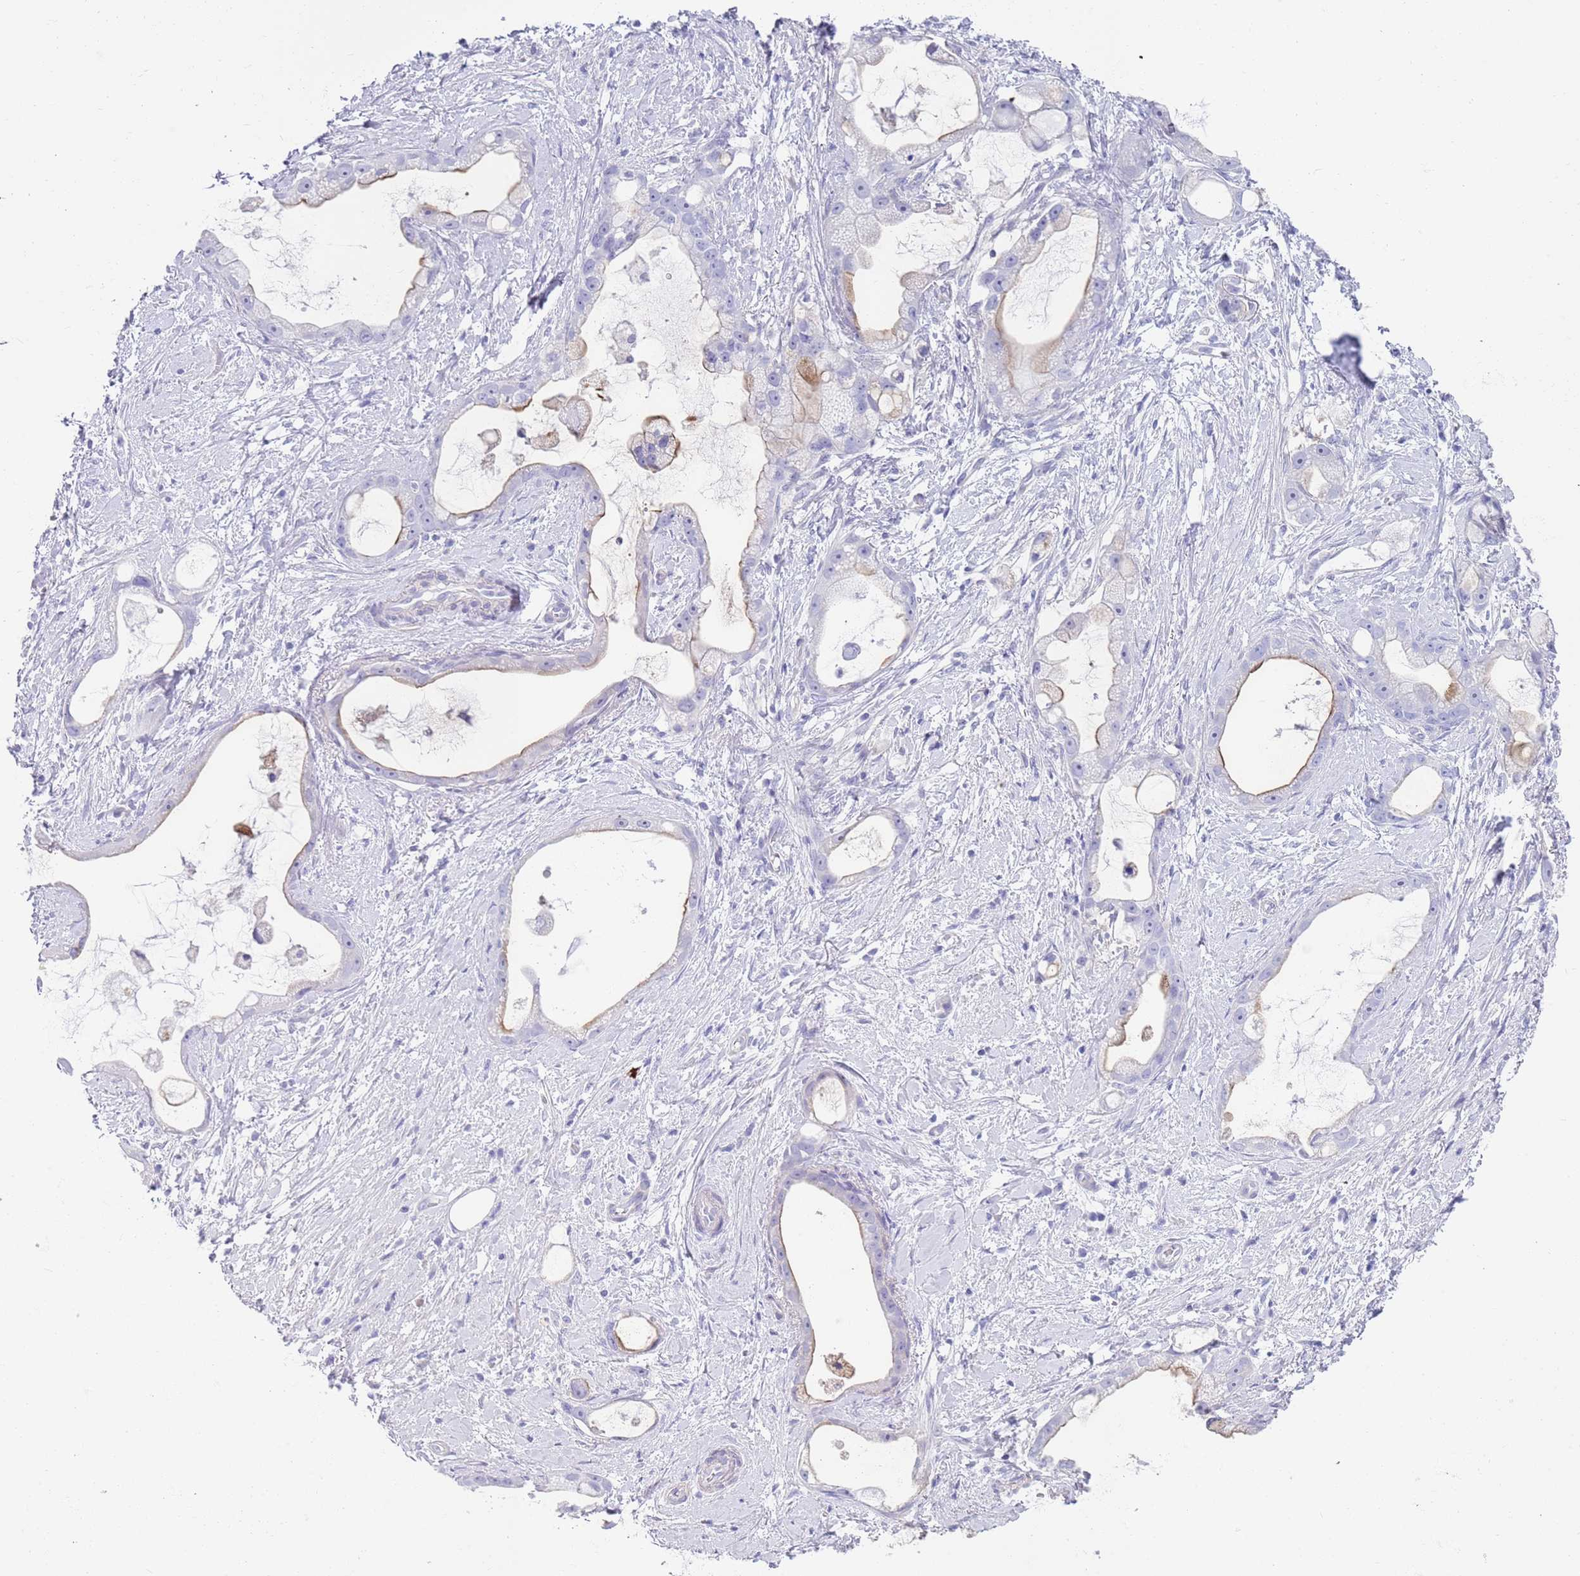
{"staining": {"intensity": "negative", "quantity": "none", "location": "none"}, "tissue": "stomach cancer", "cell_type": "Tumor cells", "image_type": "cancer", "snomed": [{"axis": "morphology", "description": "Adenocarcinoma, NOS"}, {"axis": "topography", "description": "Stomach"}], "caption": "The immunohistochemistry micrograph has no significant positivity in tumor cells of adenocarcinoma (stomach) tissue.", "gene": "CPXM2", "patient": {"sex": "male", "age": 55}}